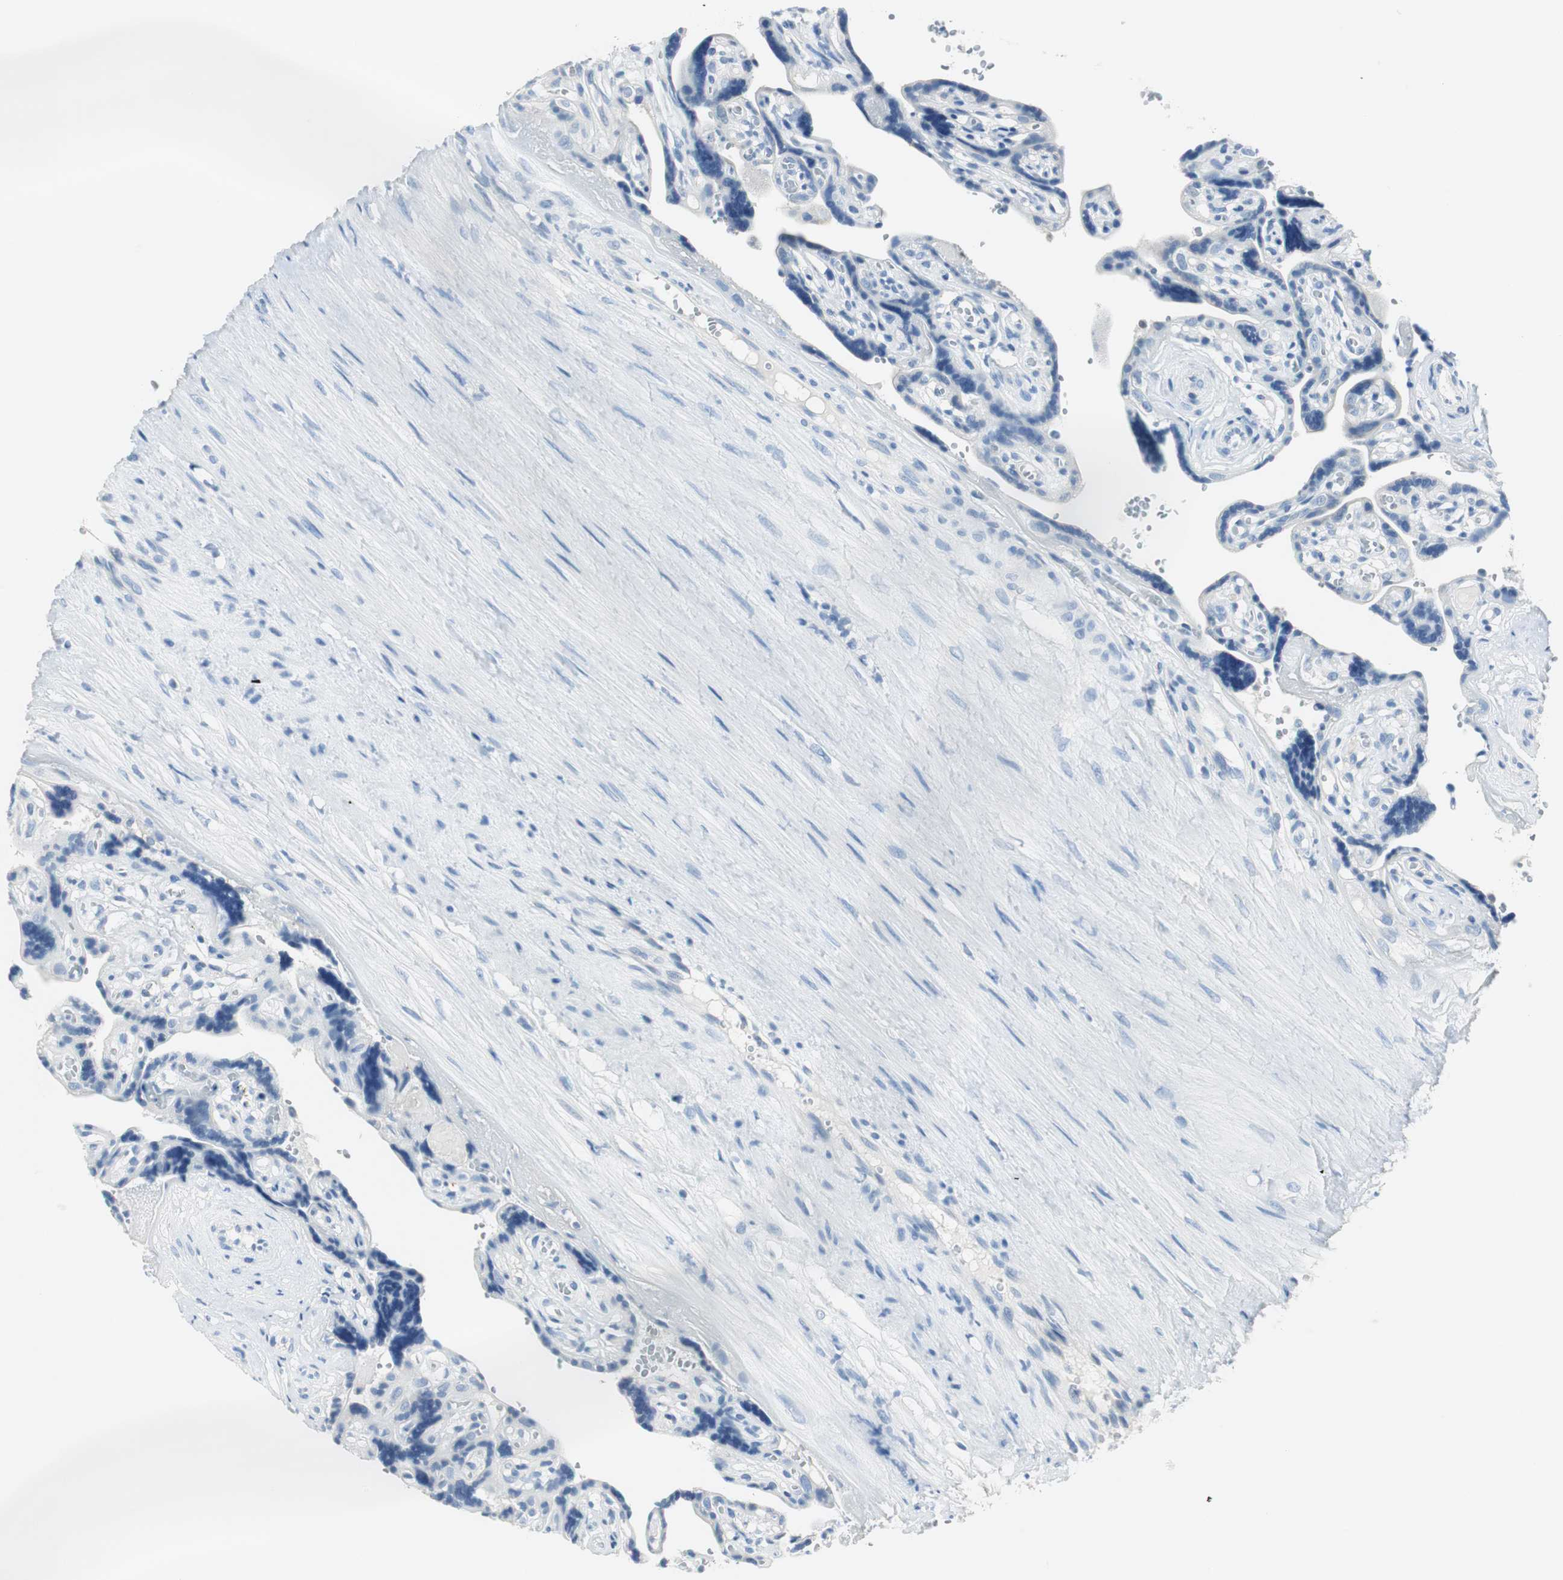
{"staining": {"intensity": "negative", "quantity": "none", "location": "none"}, "tissue": "placenta", "cell_type": "Decidual cells", "image_type": "normal", "snomed": [{"axis": "morphology", "description": "Normal tissue, NOS"}, {"axis": "topography", "description": "Placenta"}], "caption": "The IHC image has no significant positivity in decidual cells of placenta. The staining is performed using DAB brown chromogen with nuclei counter-stained in using hematoxylin.", "gene": "FBP1", "patient": {"sex": "female", "age": 30}}